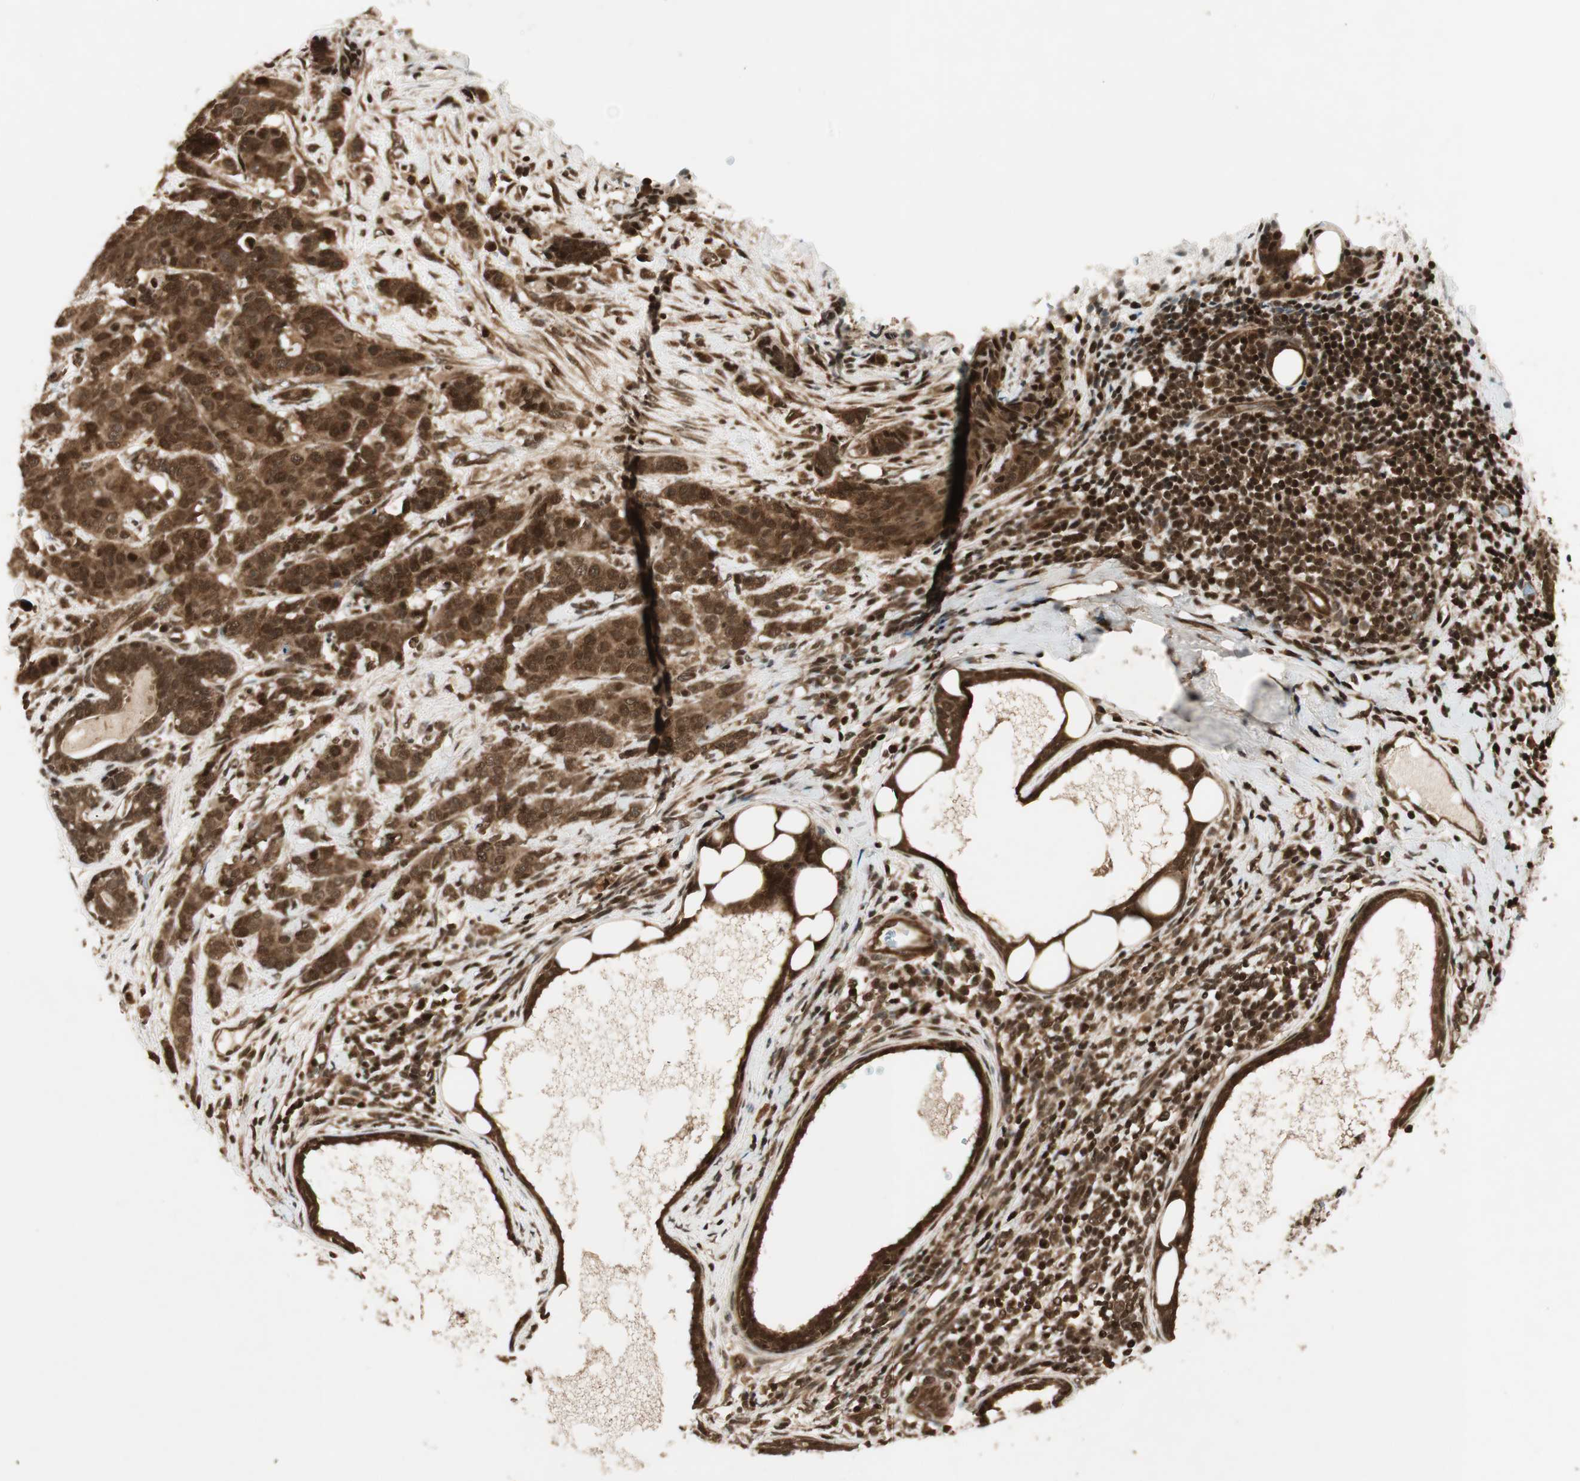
{"staining": {"intensity": "strong", "quantity": ">75%", "location": "cytoplasmic/membranous,nuclear"}, "tissue": "breast cancer", "cell_type": "Tumor cells", "image_type": "cancer", "snomed": [{"axis": "morphology", "description": "Duct carcinoma"}, {"axis": "topography", "description": "Breast"}], "caption": "IHC (DAB) staining of human breast cancer displays strong cytoplasmic/membranous and nuclear protein staining in about >75% of tumor cells.", "gene": "RPA3", "patient": {"sex": "female", "age": 40}}